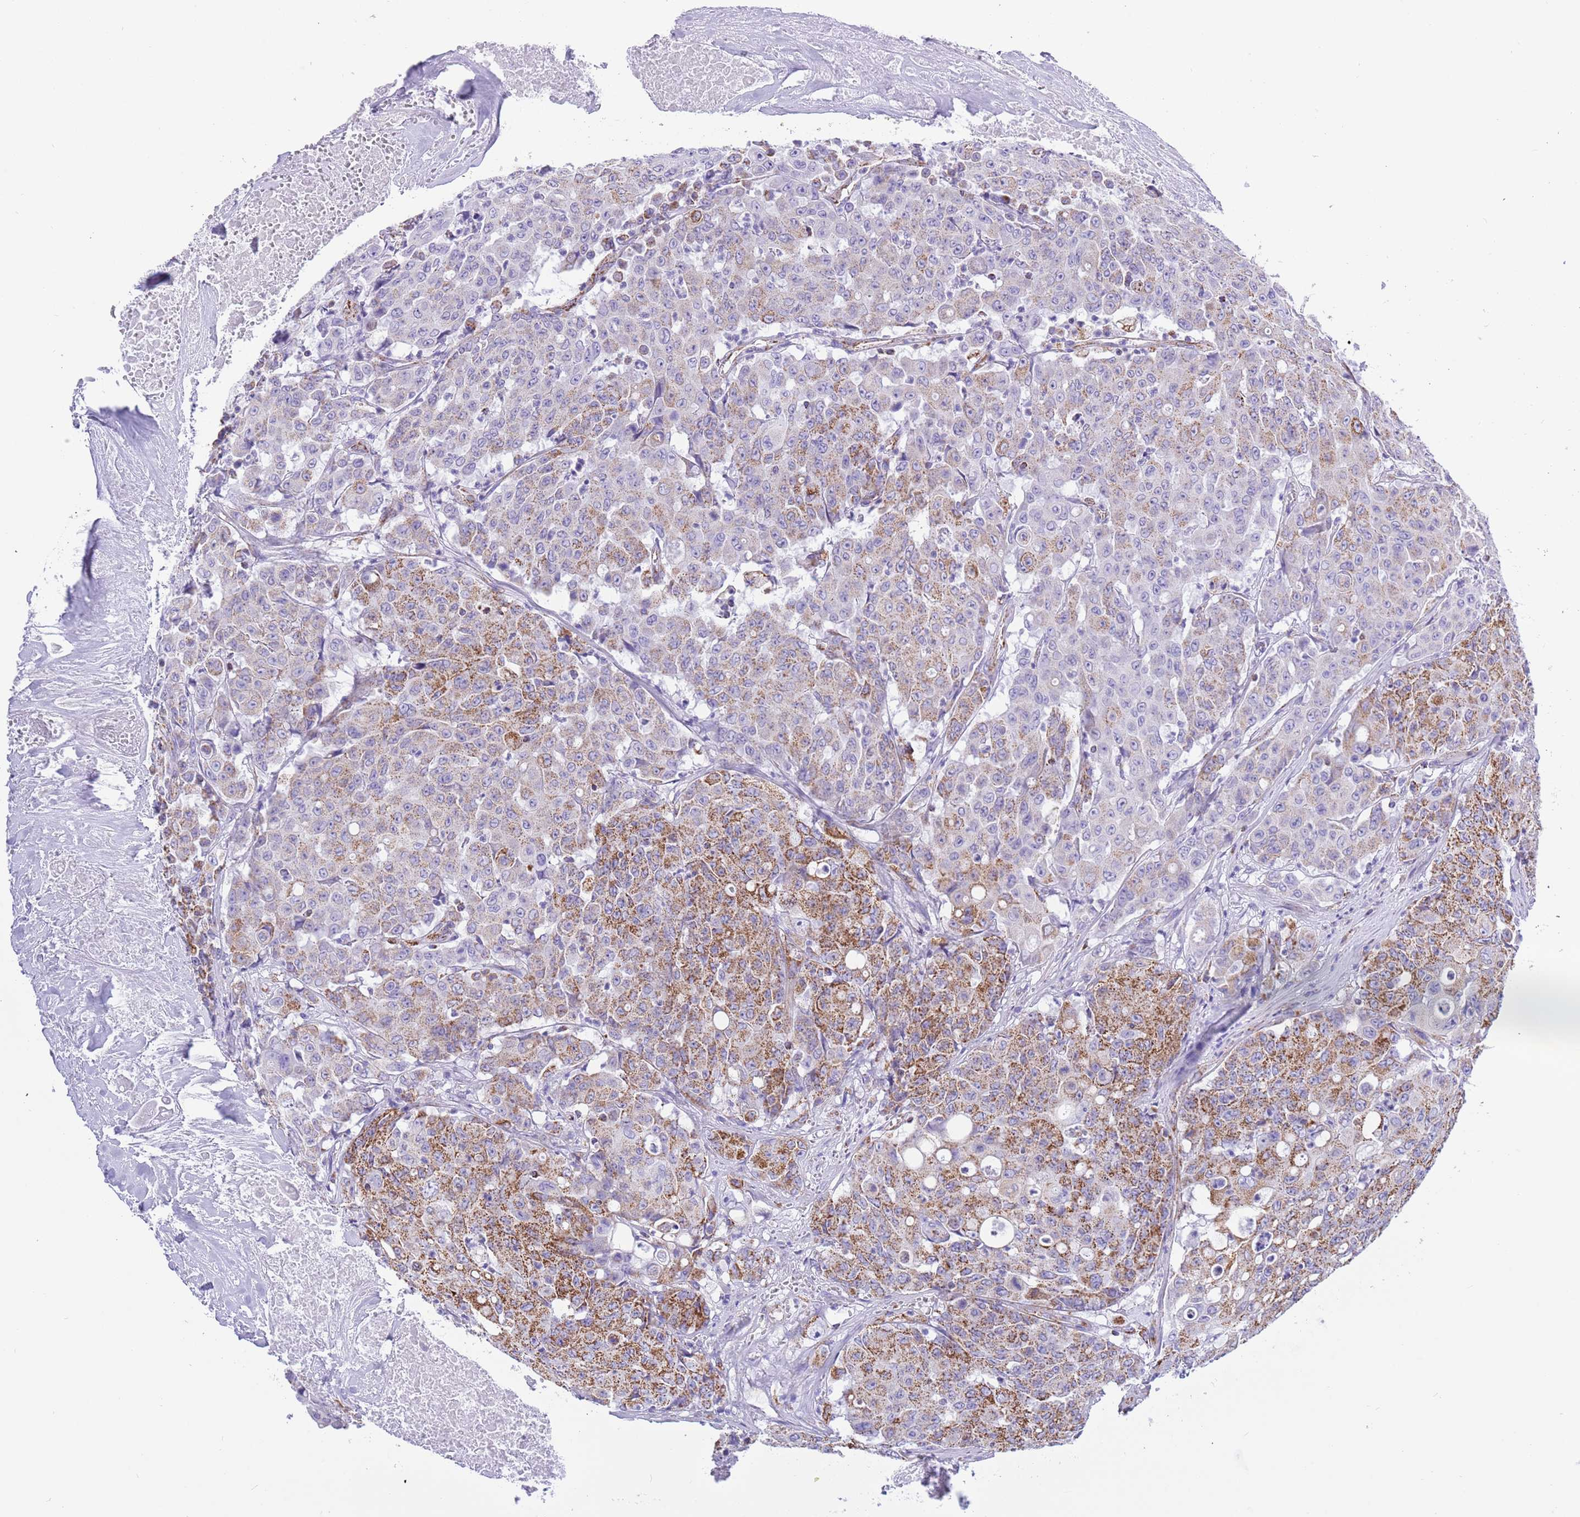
{"staining": {"intensity": "moderate", "quantity": "25%-75%", "location": "cytoplasmic/membranous"}, "tissue": "colorectal cancer", "cell_type": "Tumor cells", "image_type": "cancer", "snomed": [{"axis": "morphology", "description": "Adenocarcinoma, NOS"}, {"axis": "topography", "description": "Colon"}], "caption": "Colorectal adenocarcinoma stained with immunohistochemistry (IHC) exhibits moderate cytoplasmic/membranous staining in approximately 25%-75% of tumor cells.", "gene": "SUCLG2", "patient": {"sex": "male", "age": 51}}